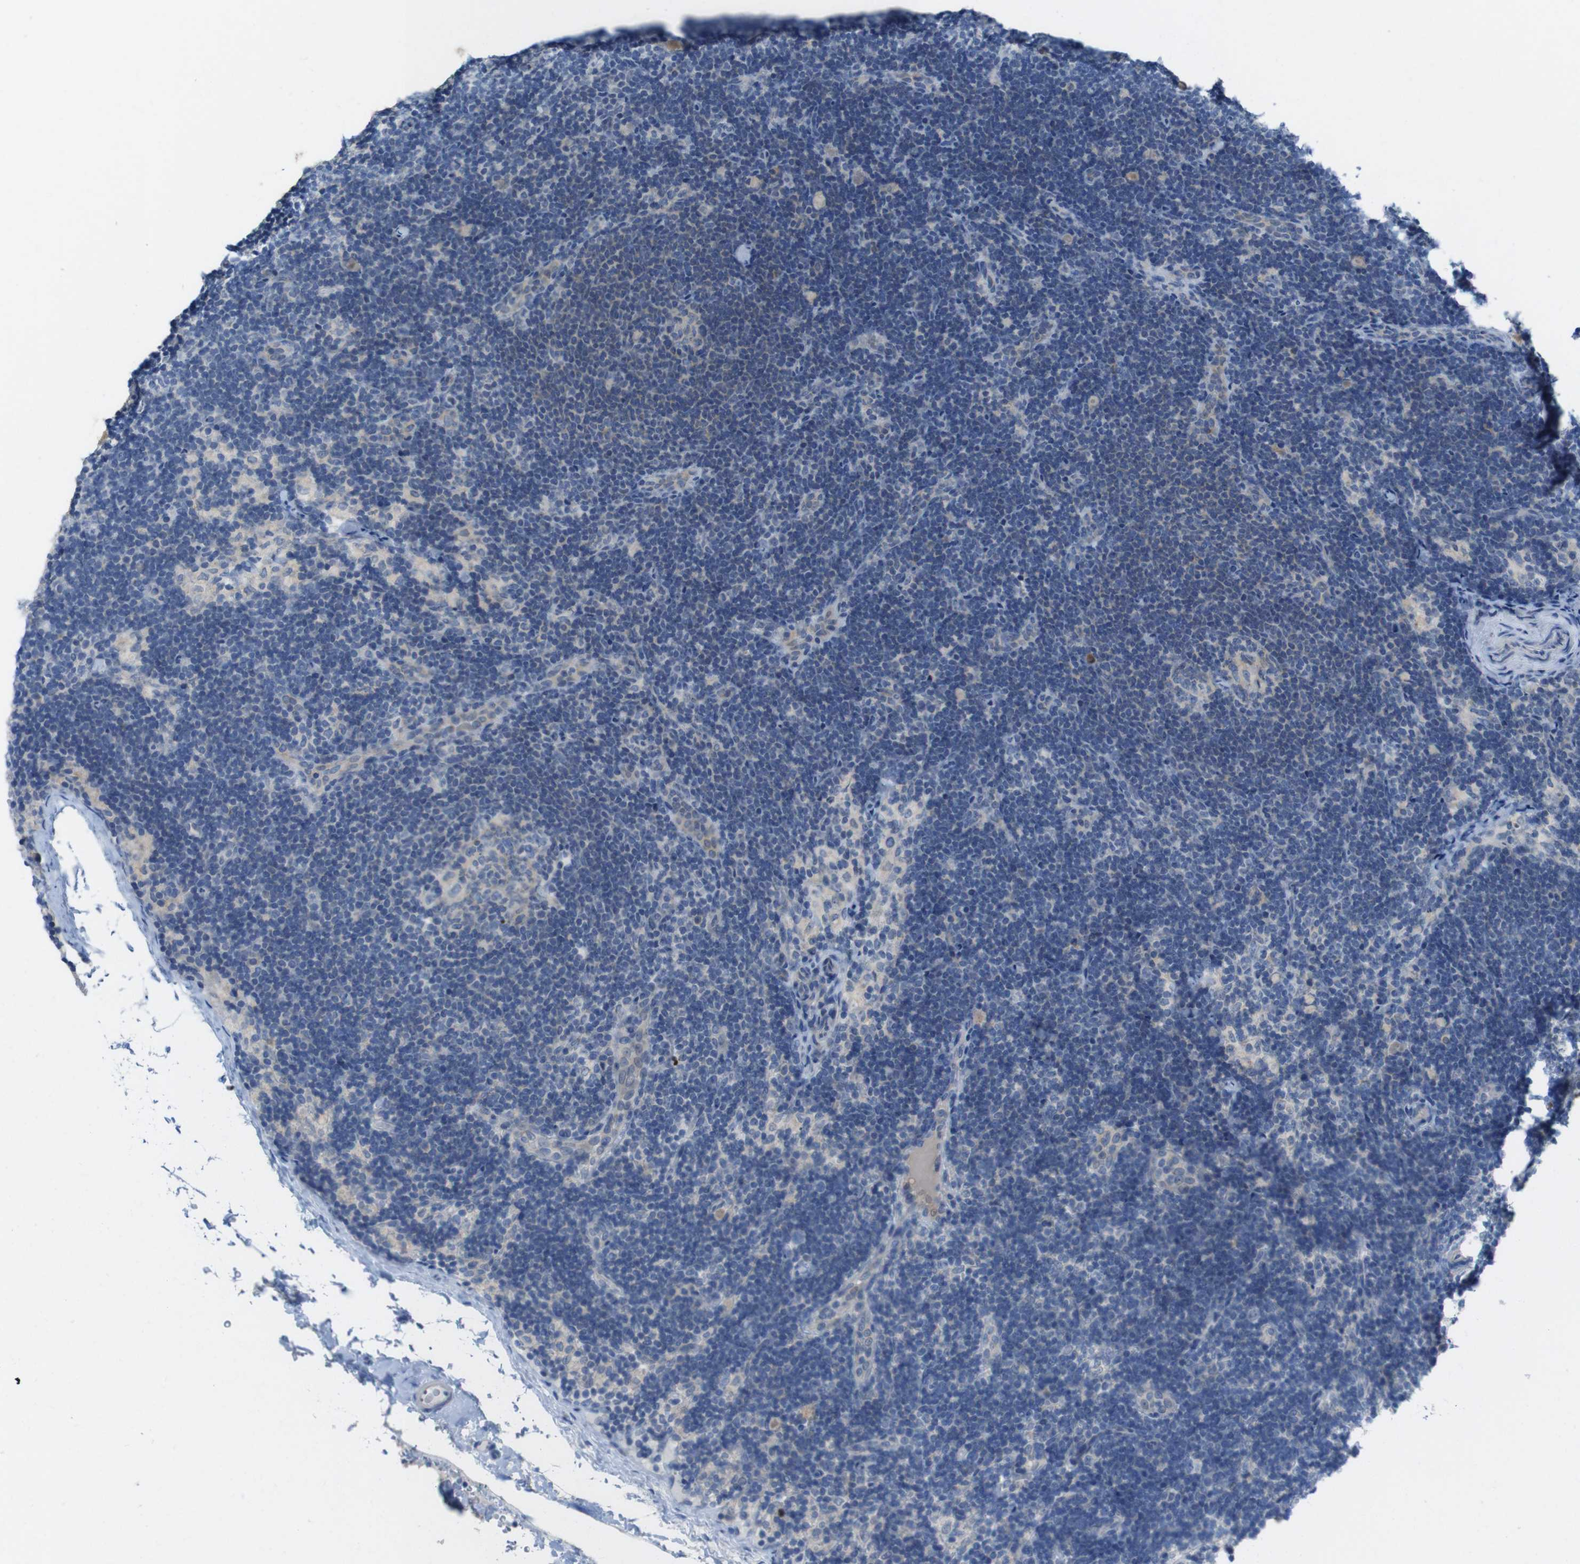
{"staining": {"intensity": "negative", "quantity": "none", "location": "none"}, "tissue": "lymph node", "cell_type": "Germinal center cells", "image_type": "normal", "snomed": [{"axis": "morphology", "description": "Normal tissue, NOS"}, {"axis": "topography", "description": "Lymph node"}], "caption": "Image shows no protein positivity in germinal center cells of normal lymph node.", "gene": "TJP3", "patient": {"sex": "female", "age": 14}}